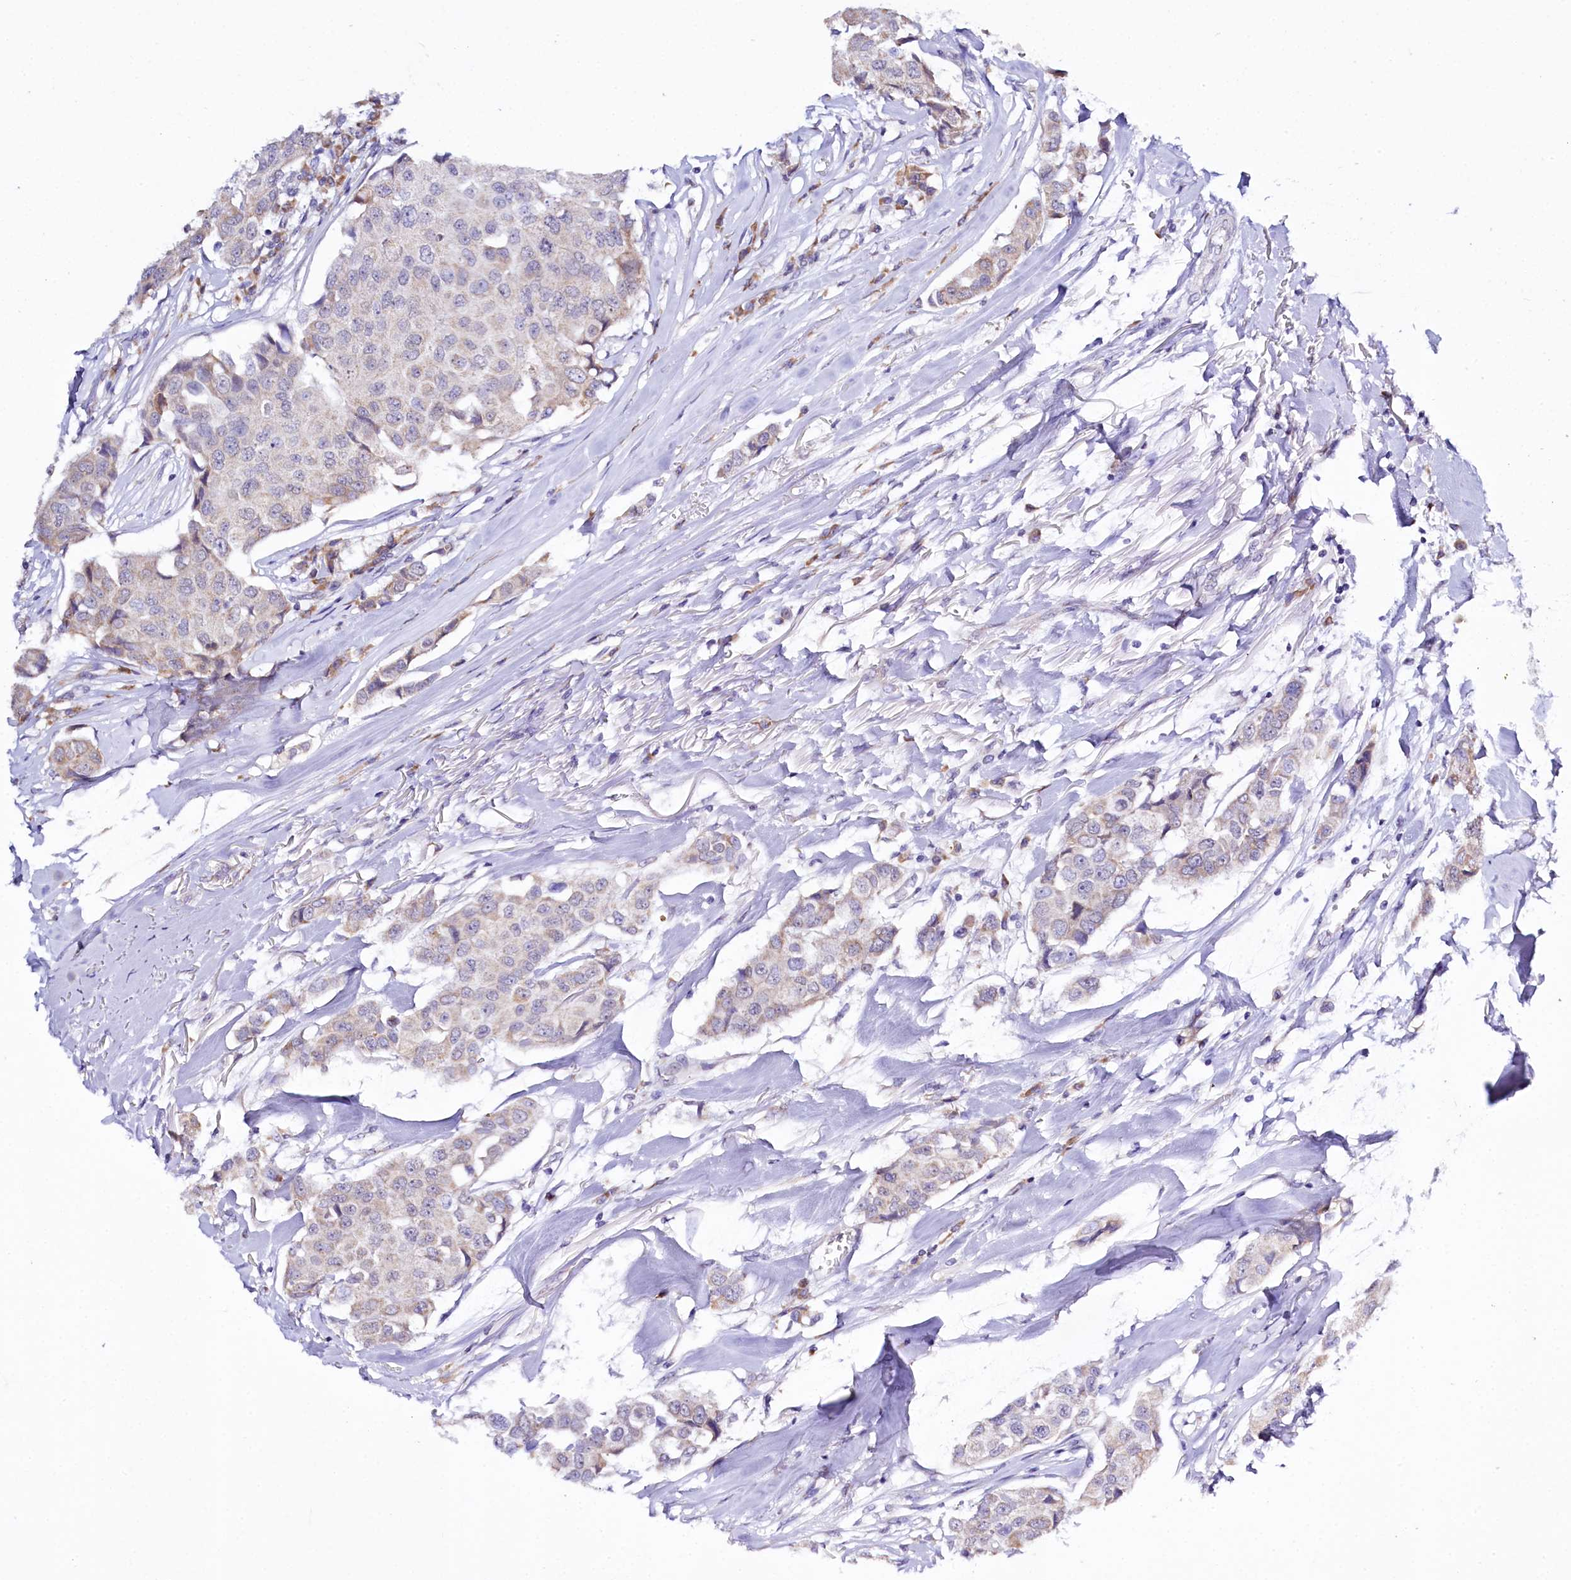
{"staining": {"intensity": "weak", "quantity": "<25%", "location": "cytoplasmic/membranous"}, "tissue": "breast cancer", "cell_type": "Tumor cells", "image_type": "cancer", "snomed": [{"axis": "morphology", "description": "Duct carcinoma"}, {"axis": "topography", "description": "Breast"}], "caption": "DAB immunohistochemical staining of breast cancer shows no significant staining in tumor cells.", "gene": "SPATS2", "patient": {"sex": "female", "age": 80}}